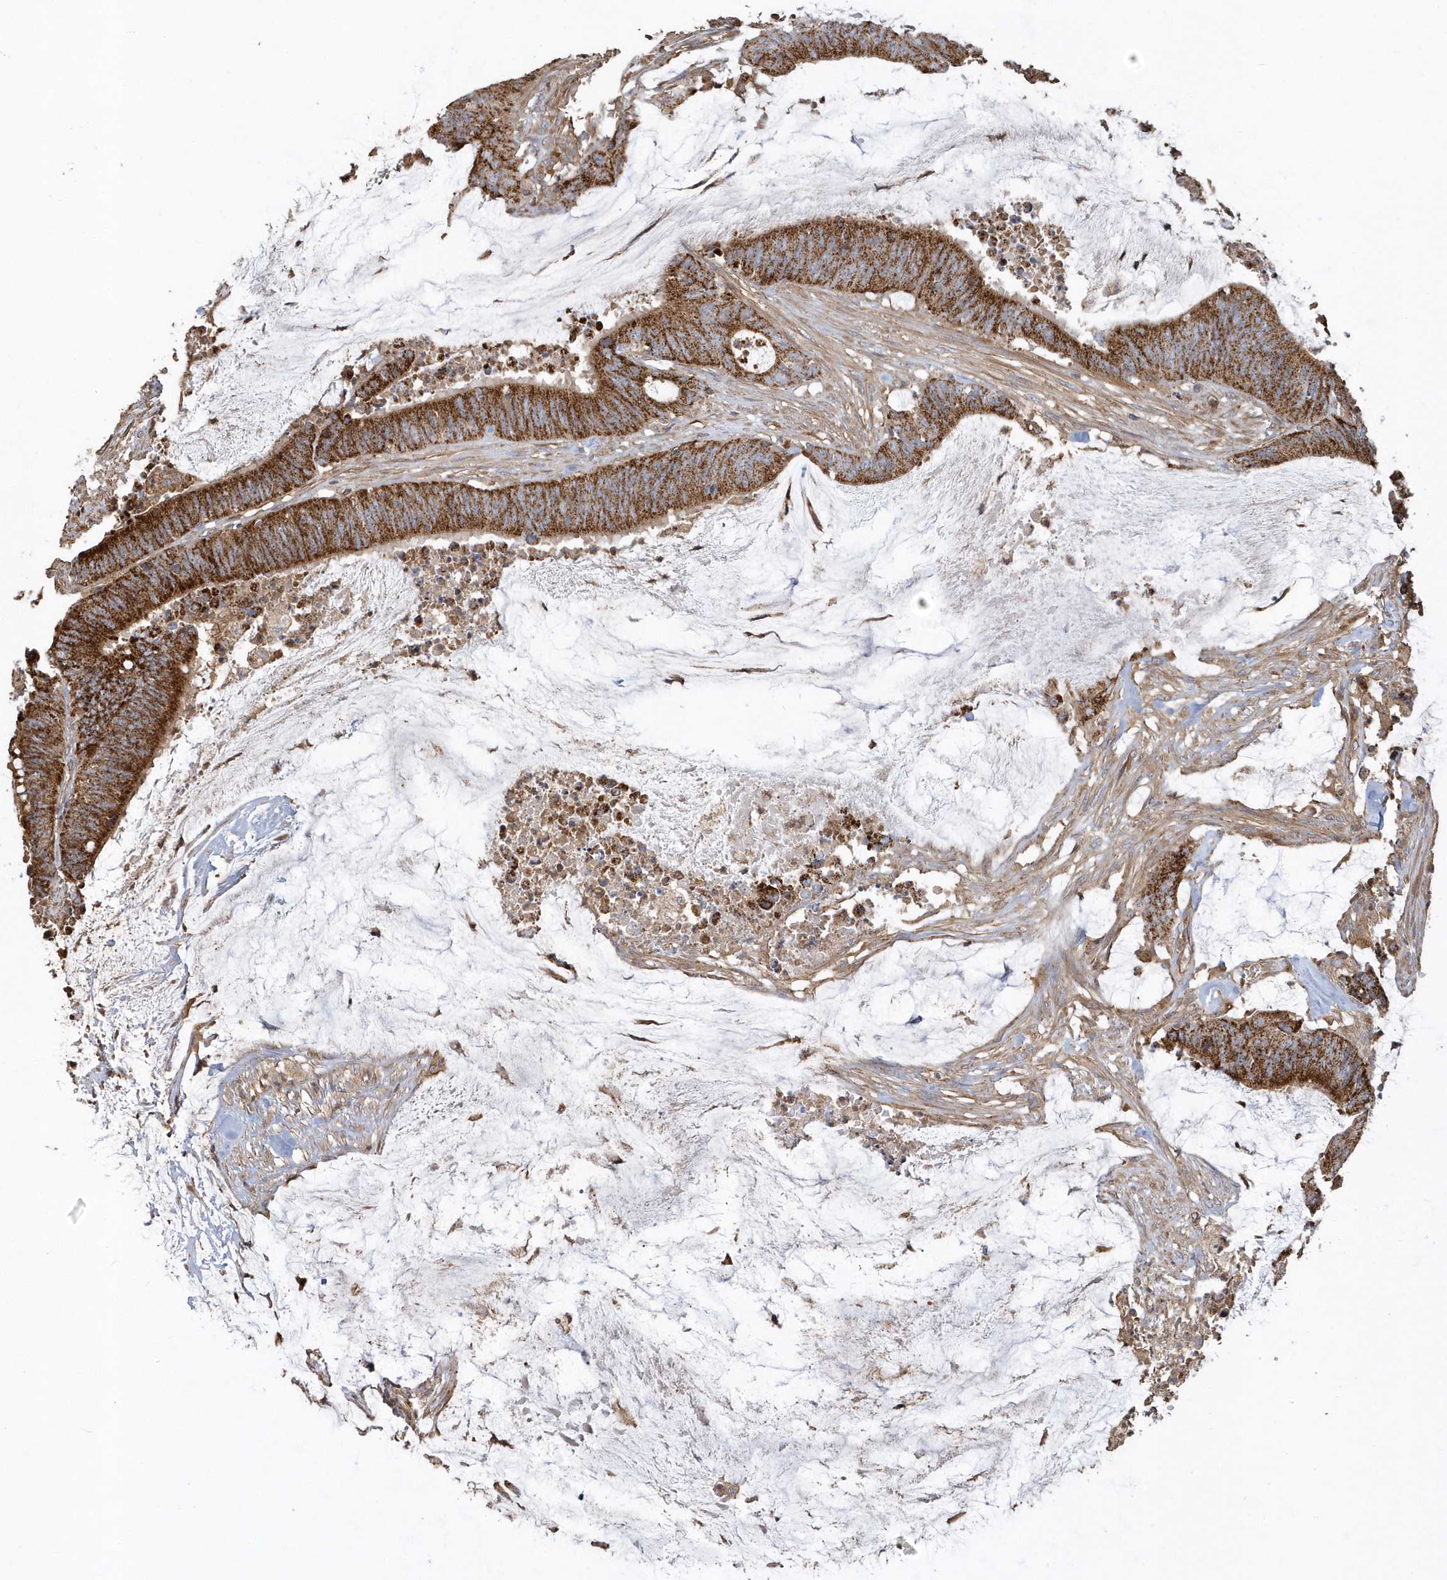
{"staining": {"intensity": "strong", "quantity": ">75%", "location": "cytoplasmic/membranous"}, "tissue": "colorectal cancer", "cell_type": "Tumor cells", "image_type": "cancer", "snomed": [{"axis": "morphology", "description": "Adenocarcinoma, NOS"}, {"axis": "topography", "description": "Rectum"}], "caption": "Human colorectal adenocarcinoma stained with a brown dye demonstrates strong cytoplasmic/membranous positive staining in about >75% of tumor cells.", "gene": "TRAIP", "patient": {"sex": "female", "age": 66}}